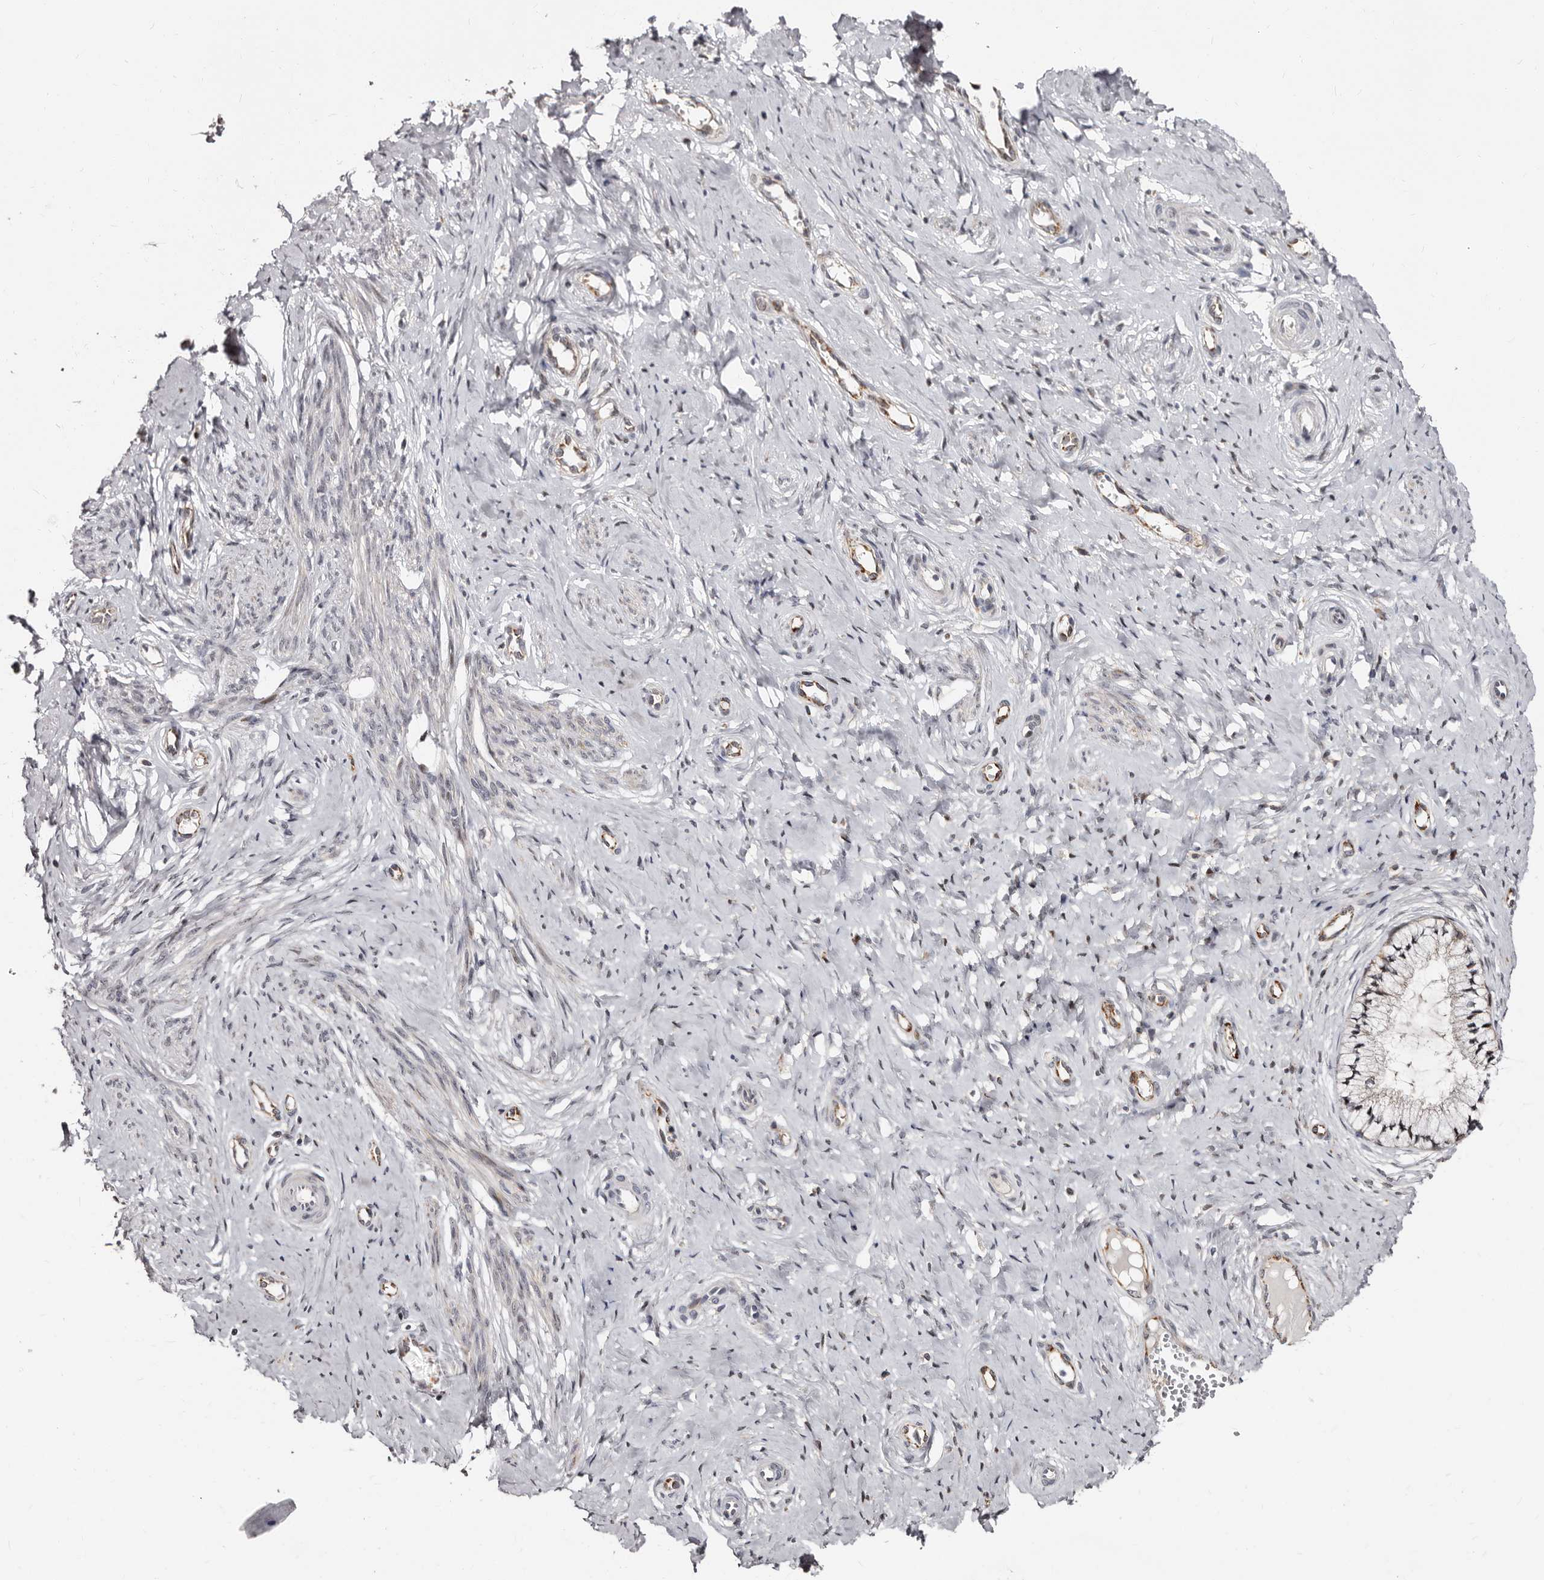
{"staining": {"intensity": "weak", "quantity": "<25%", "location": "nuclear"}, "tissue": "cervix", "cell_type": "Glandular cells", "image_type": "normal", "snomed": [{"axis": "morphology", "description": "Normal tissue, NOS"}, {"axis": "topography", "description": "Cervix"}], "caption": "DAB immunohistochemical staining of normal cervix reveals no significant positivity in glandular cells.", "gene": "PHF20L1", "patient": {"sex": "female", "age": 36}}